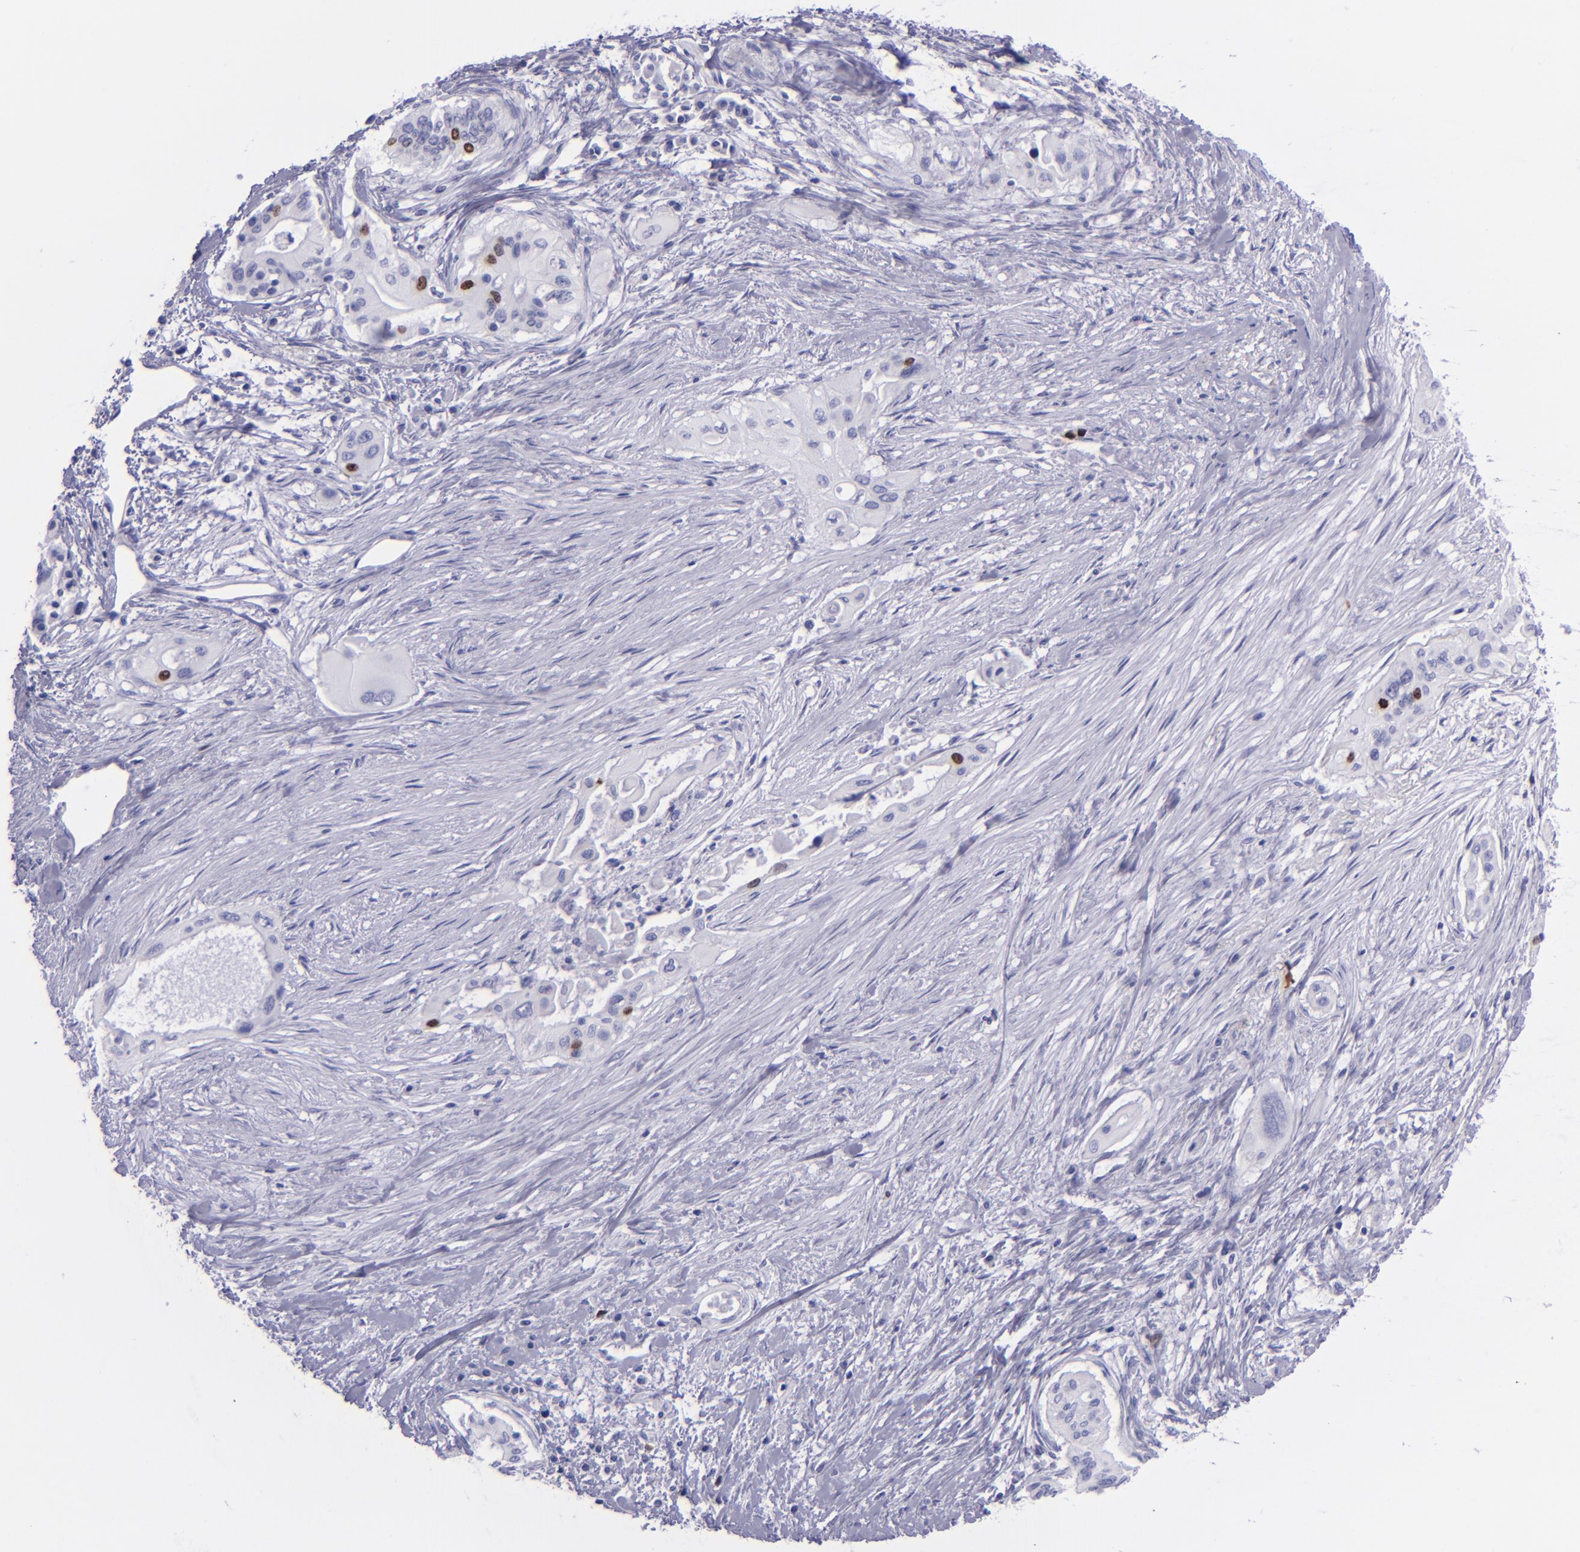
{"staining": {"intensity": "strong", "quantity": "<25%", "location": "nuclear"}, "tissue": "pancreatic cancer", "cell_type": "Tumor cells", "image_type": "cancer", "snomed": [{"axis": "morphology", "description": "Adenocarcinoma, NOS"}, {"axis": "topography", "description": "Pancreas"}], "caption": "DAB immunohistochemical staining of adenocarcinoma (pancreatic) exhibits strong nuclear protein expression in about <25% of tumor cells. (Stains: DAB in brown, nuclei in blue, Microscopy: brightfield microscopy at high magnification).", "gene": "TOP2A", "patient": {"sex": "male", "age": 77}}